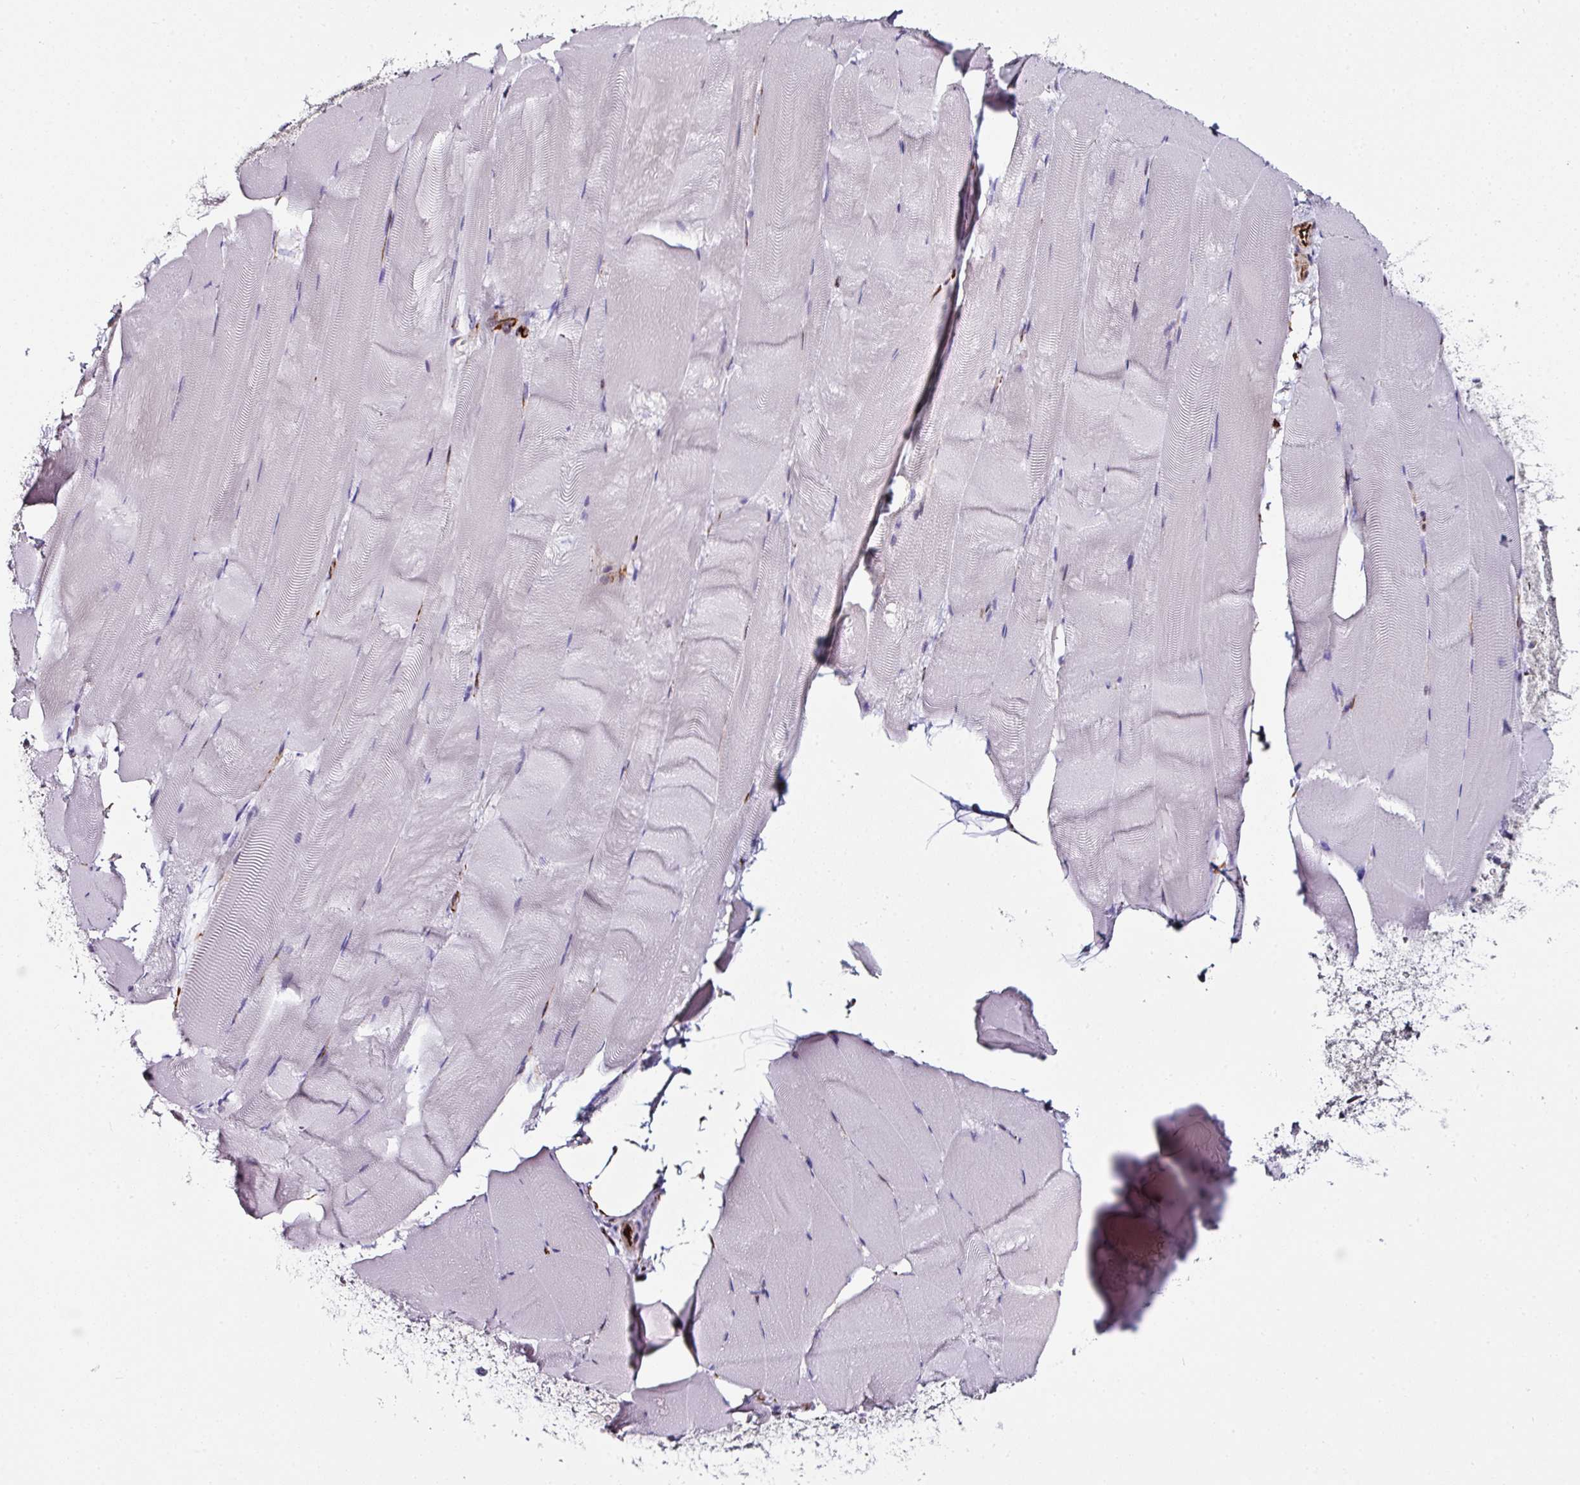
{"staining": {"intensity": "negative", "quantity": "none", "location": "none"}, "tissue": "skeletal muscle", "cell_type": "Myocytes", "image_type": "normal", "snomed": [{"axis": "morphology", "description": "Normal tissue, NOS"}, {"axis": "topography", "description": "Skeletal muscle"}], "caption": "Immunohistochemistry (IHC) image of unremarkable human skeletal muscle stained for a protein (brown), which shows no expression in myocytes. (DAB (3,3'-diaminobenzidine) IHC with hematoxylin counter stain).", "gene": "TMPRSS9", "patient": {"sex": "female", "age": 64}}